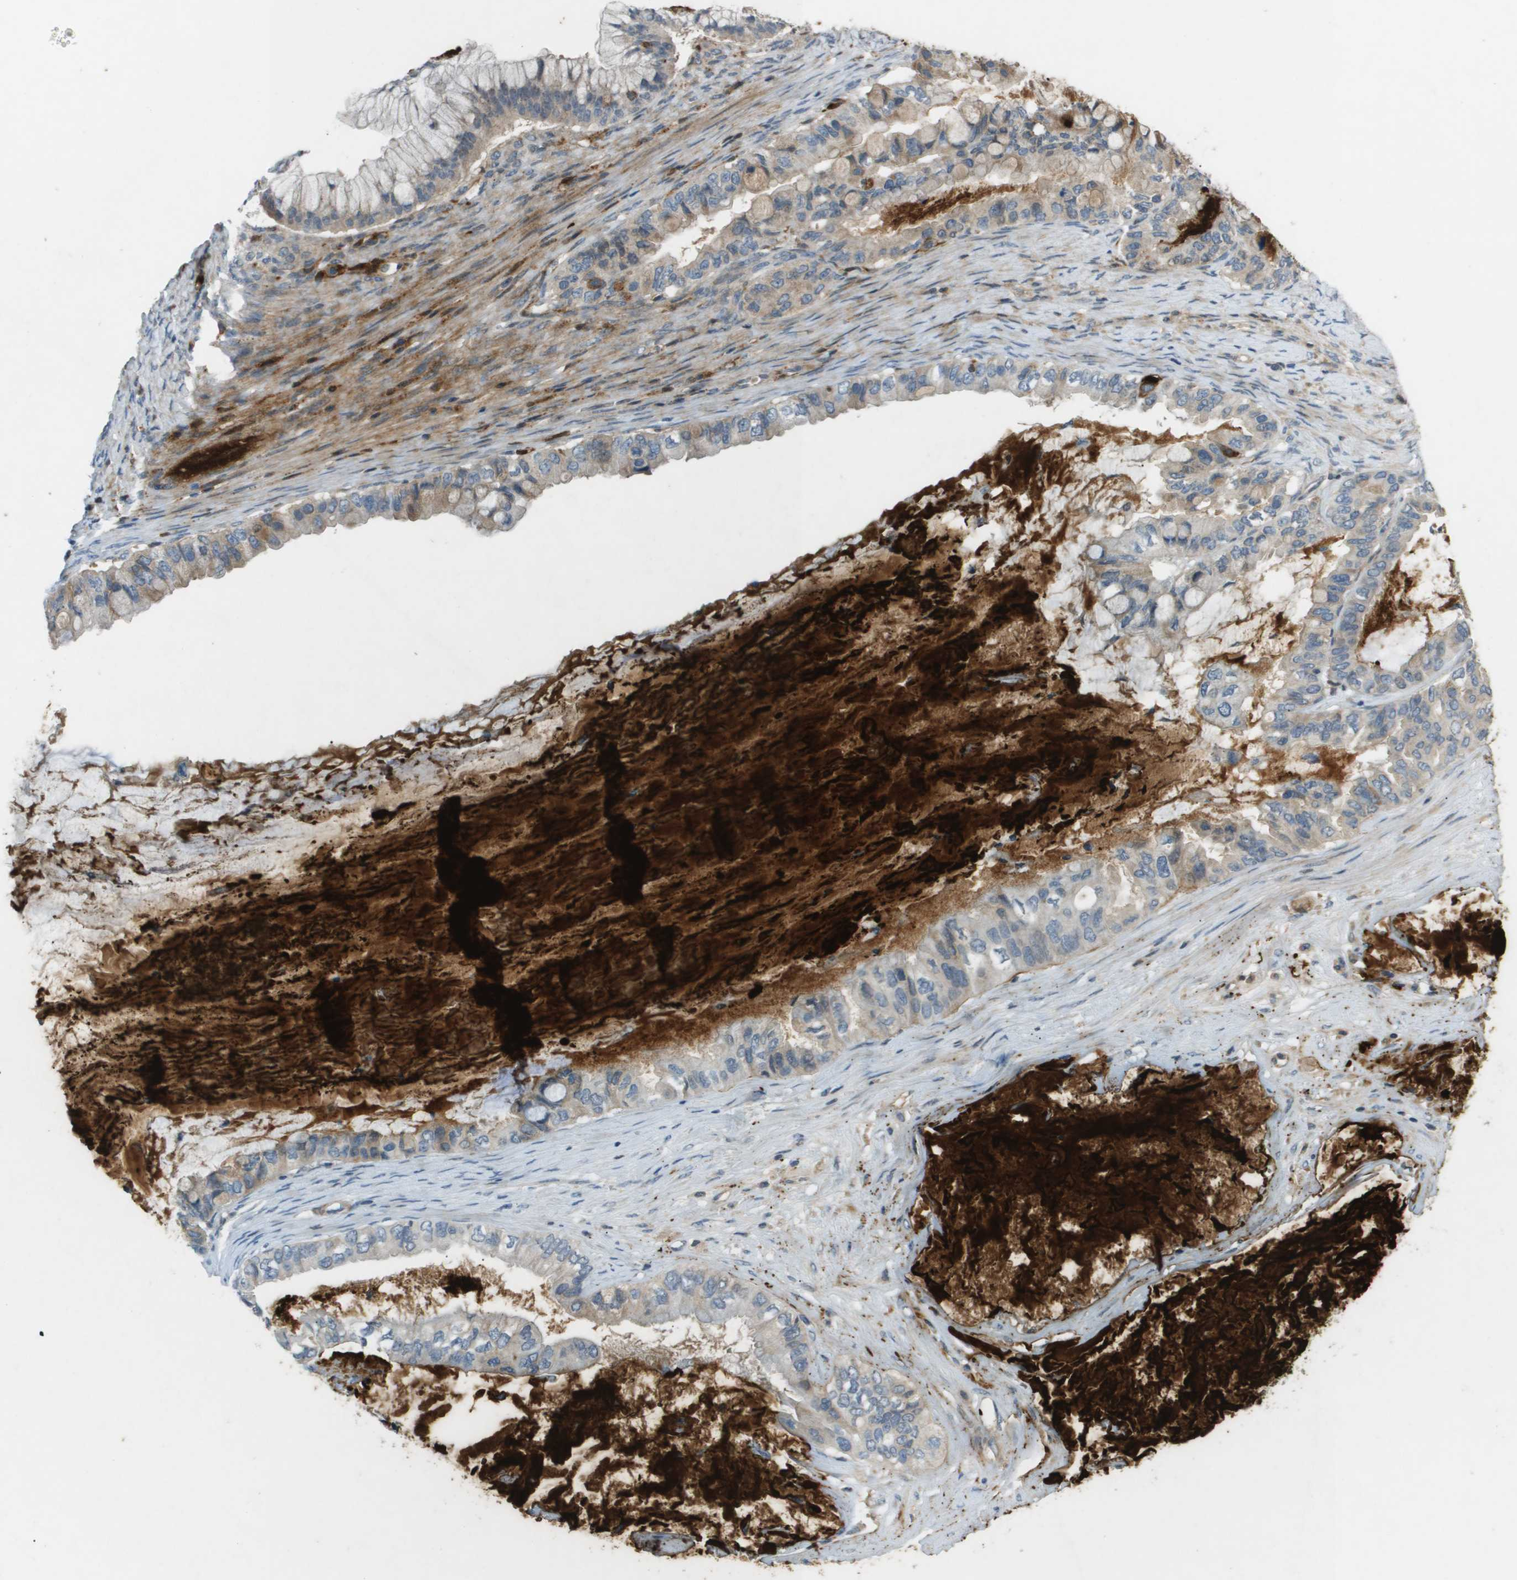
{"staining": {"intensity": "weak", "quantity": "<25%", "location": "cytoplasmic/membranous"}, "tissue": "ovarian cancer", "cell_type": "Tumor cells", "image_type": "cancer", "snomed": [{"axis": "morphology", "description": "Cystadenocarcinoma, mucinous, NOS"}, {"axis": "topography", "description": "Ovary"}], "caption": "Immunohistochemistry micrograph of neoplastic tissue: human ovarian cancer (mucinous cystadenocarcinoma) stained with DAB reveals no significant protein expression in tumor cells.", "gene": "VTN", "patient": {"sex": "female", "age": 80}}